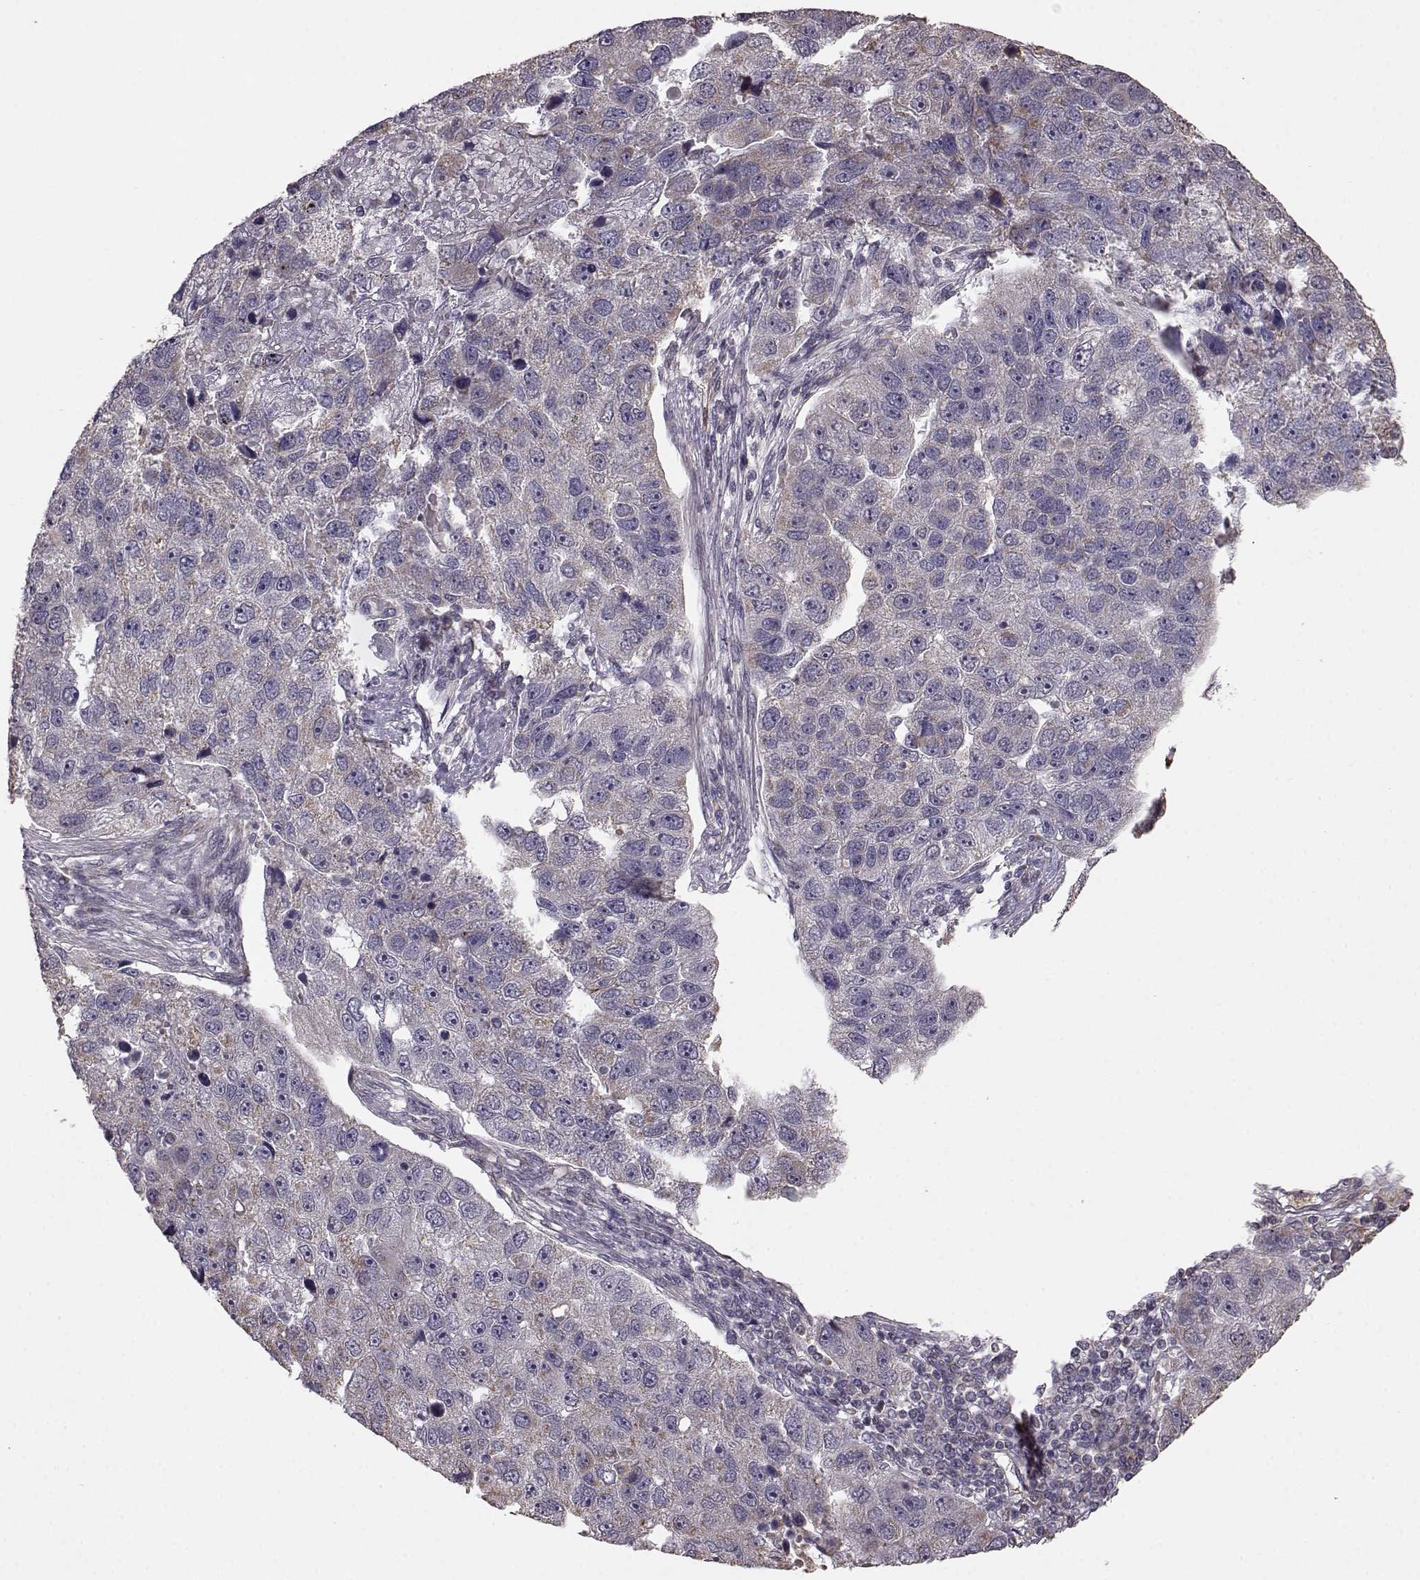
{"staining": {"intensity": "negative", "quantity": "none", "location": "none"}, "tissue": "pancreatic cancer", "cell_type": "Tumor cells", "image_type": "cancer", "snomed": [{"axis": "morphology", "description": "Adenocarcinoma, NOS"}, {"axis": "topography", "description": "Pancreas"}], "caption": "A micrograph of pancreatic adenocarcinoma stained for a protein displays no brown staining in tumor cells. (Stains: DAB (3,3'-diaminobenzidine) IHC with hematoxylin counter stain, Microscopy: brightfield microscopy at high magnification).", "gene": "BACH2", "patient": {"sex": "female", "age": 61}}